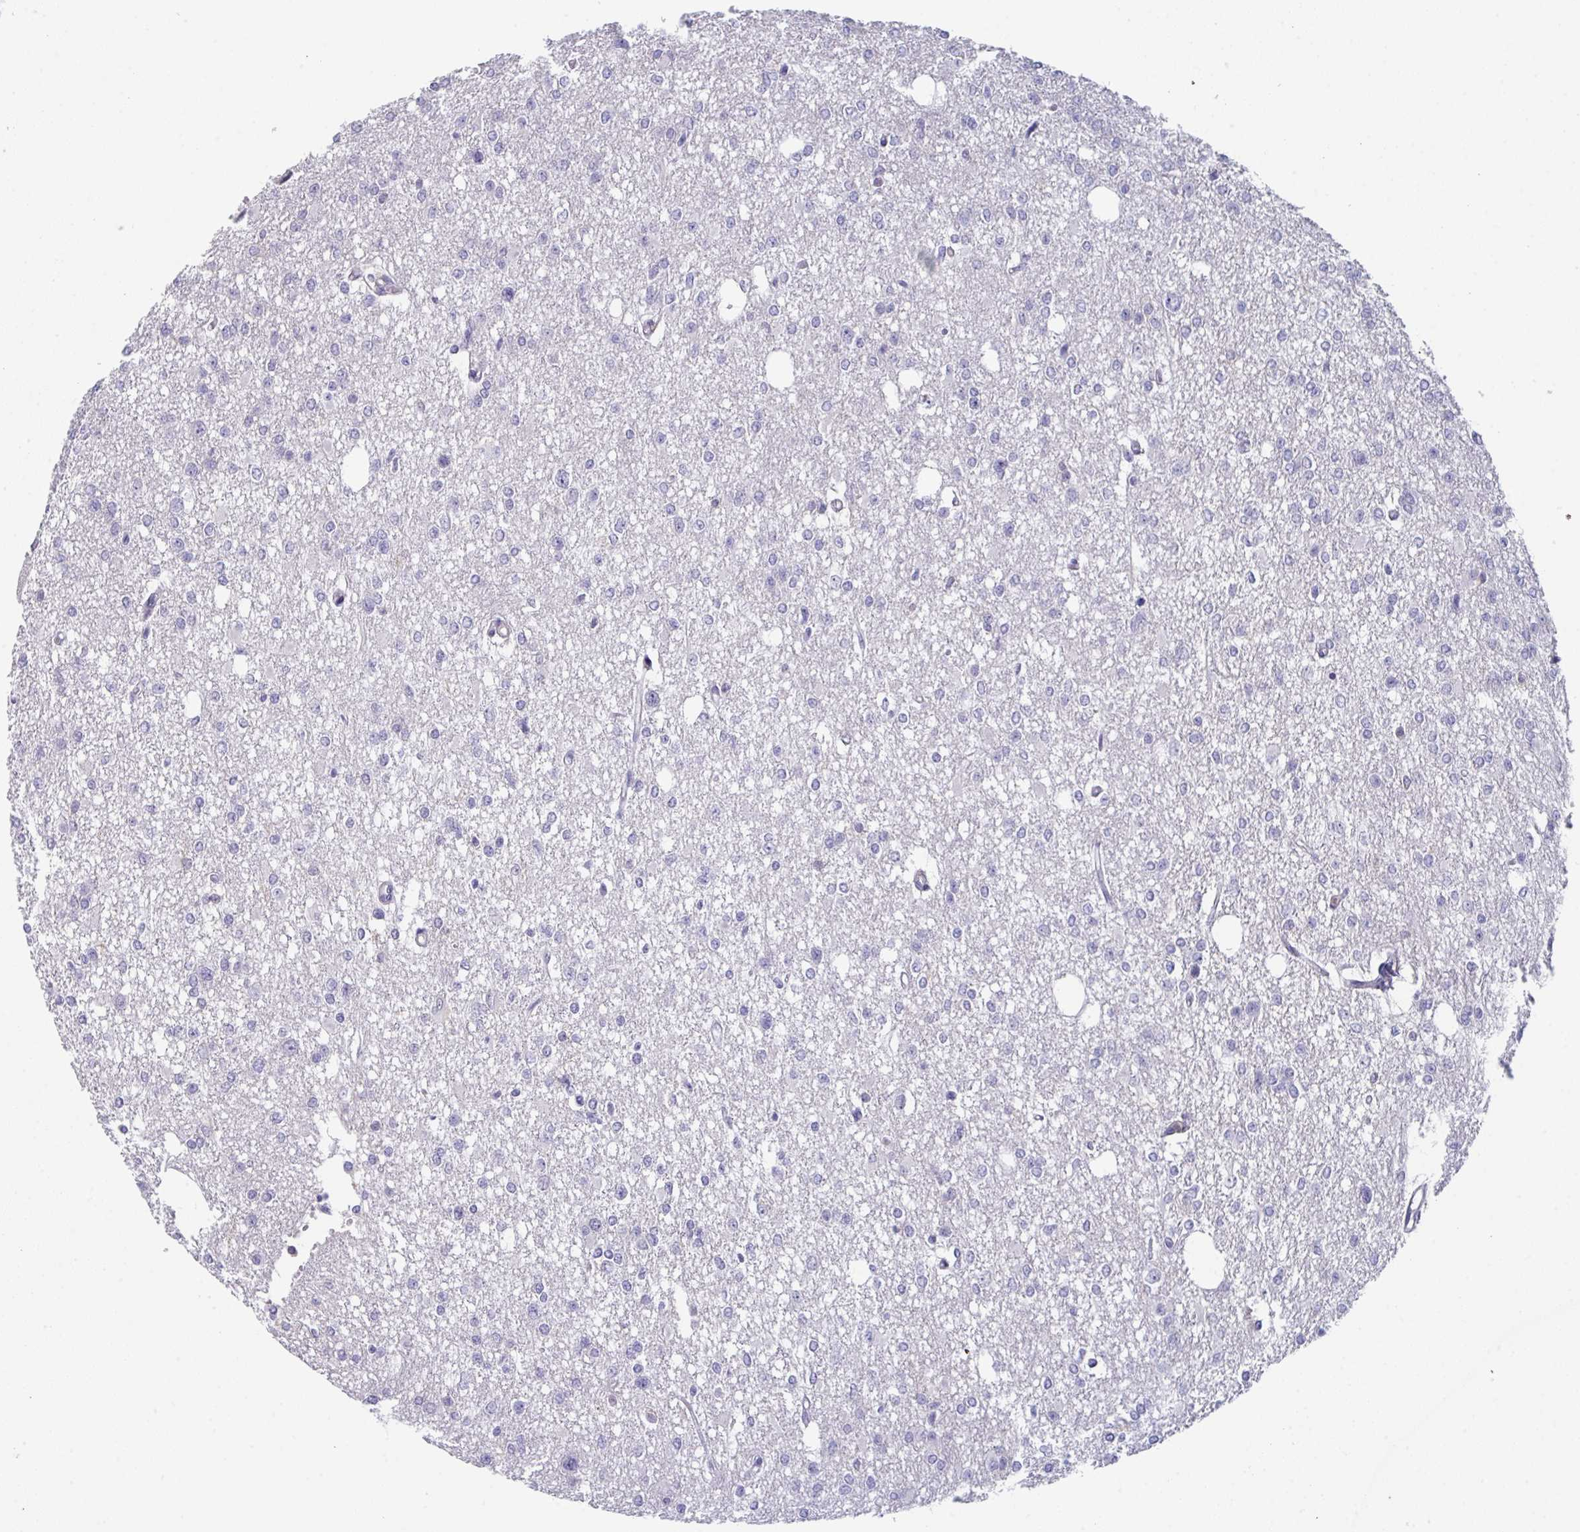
{"staining": {"intensity": "negative", "quantity": "none", "location": "none"}, "tissue": "glioma", "cell_type": "Tumor cells", "image_type": "cancer", "snomed": [{"axis": "morphology", "description": "Glioma, malignant, Low grade"}, {"axis": "topography", "description": "Brain"}], "caption": "This is an IHC histopathology image of low-grade glioma (malignant). There is no staining in tumor cells.", "gene": "DISP2", "patient": {"sex": "male", "age": 26}}